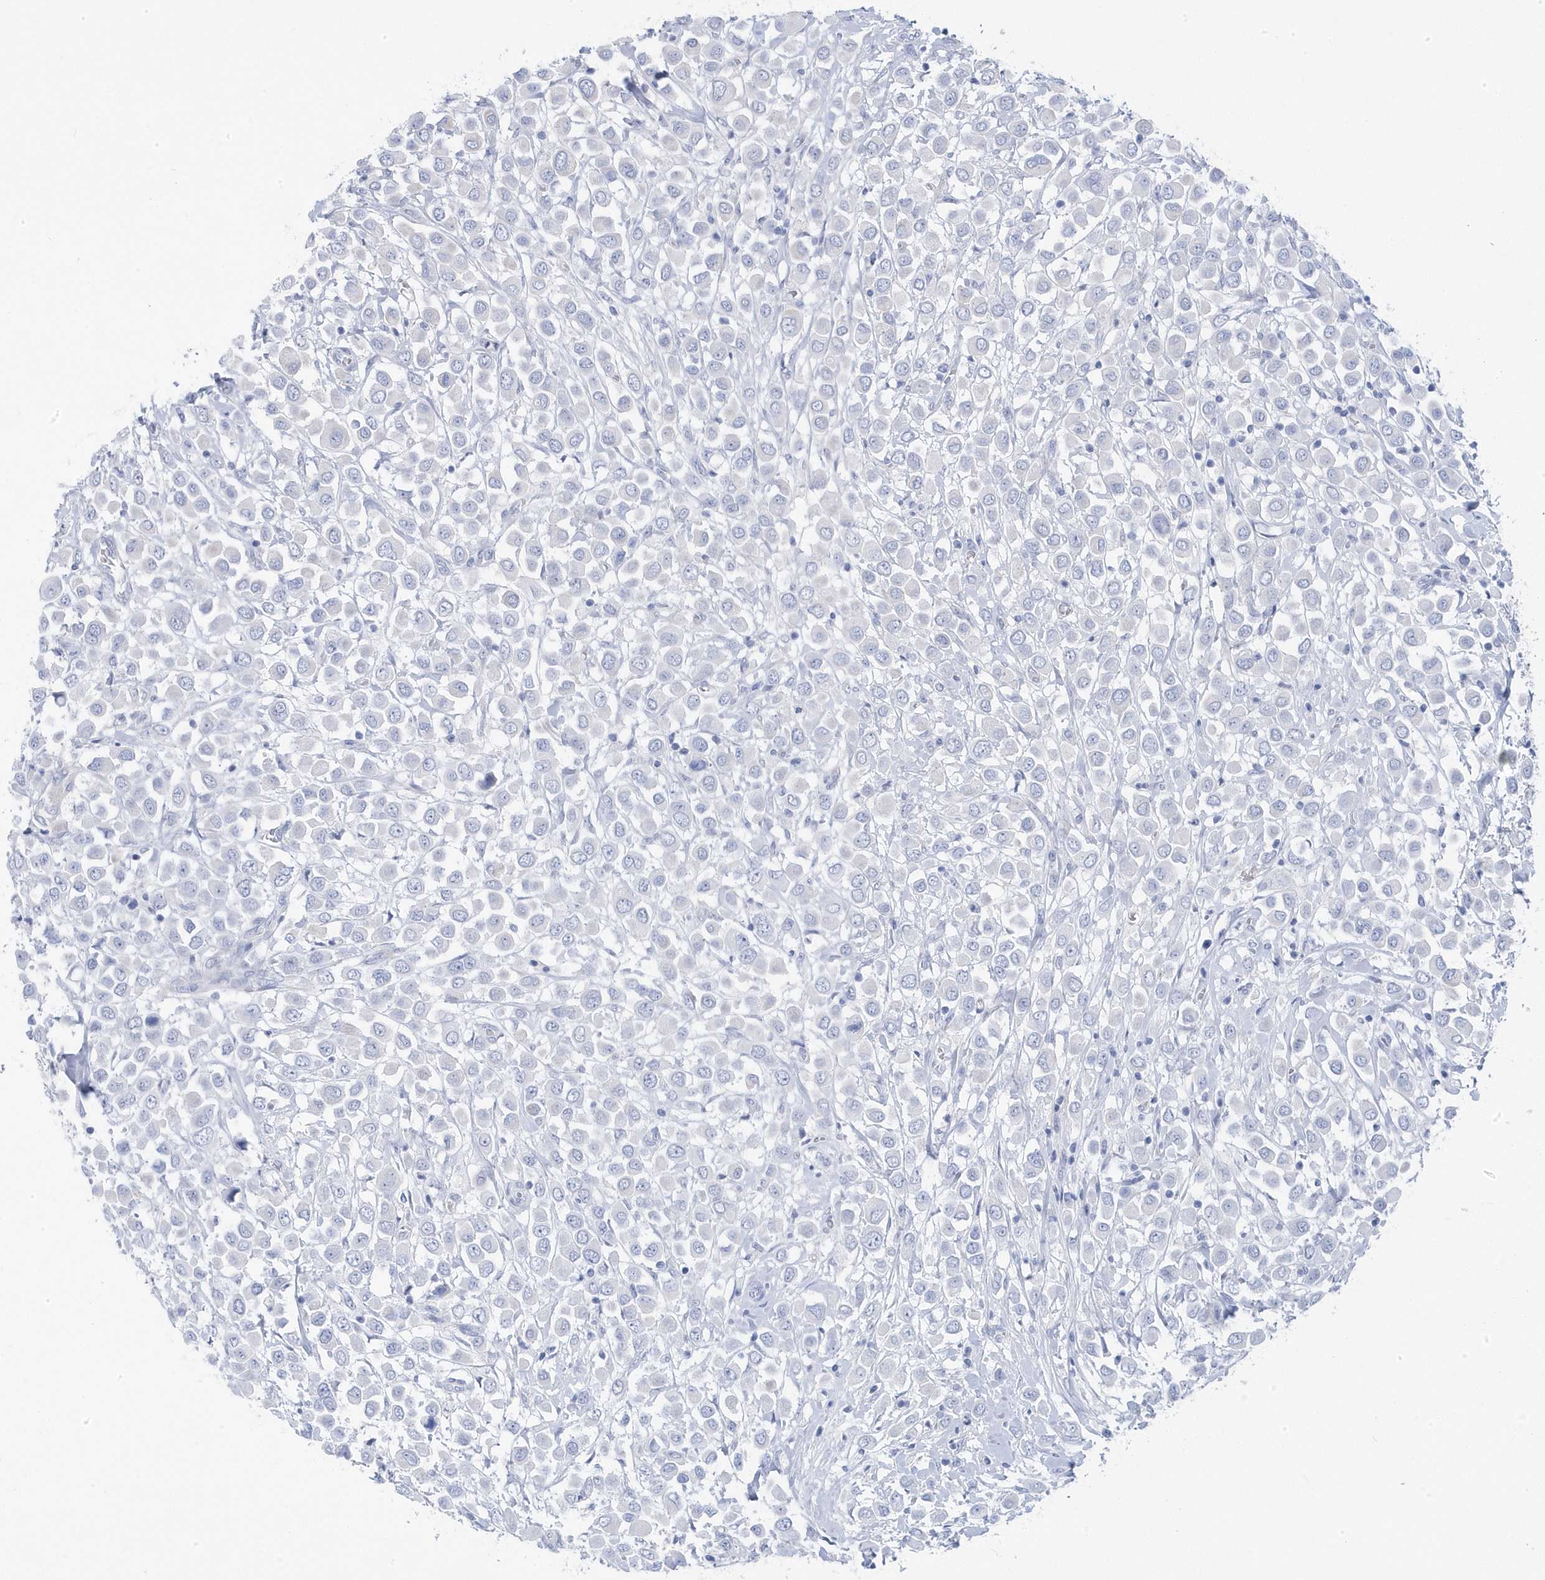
{"staining": {"intensity": "negative", "quantity": "none", "location": "none"}, "tissue": "breast cancer", "cell_type": "Tumor cells", "image_type": "cancer", "snomed": [{"axis": "morphology", "description": "Duct carcinoma"}, {"axis": "topography", "description": "Breast"}], "caption": "Protein analysis of breast intraductal carcinoma demonstrates no significant expression in tumor cells.", "gene": "ANAPC1", "patient": {"sex": "female", "age": 61}}